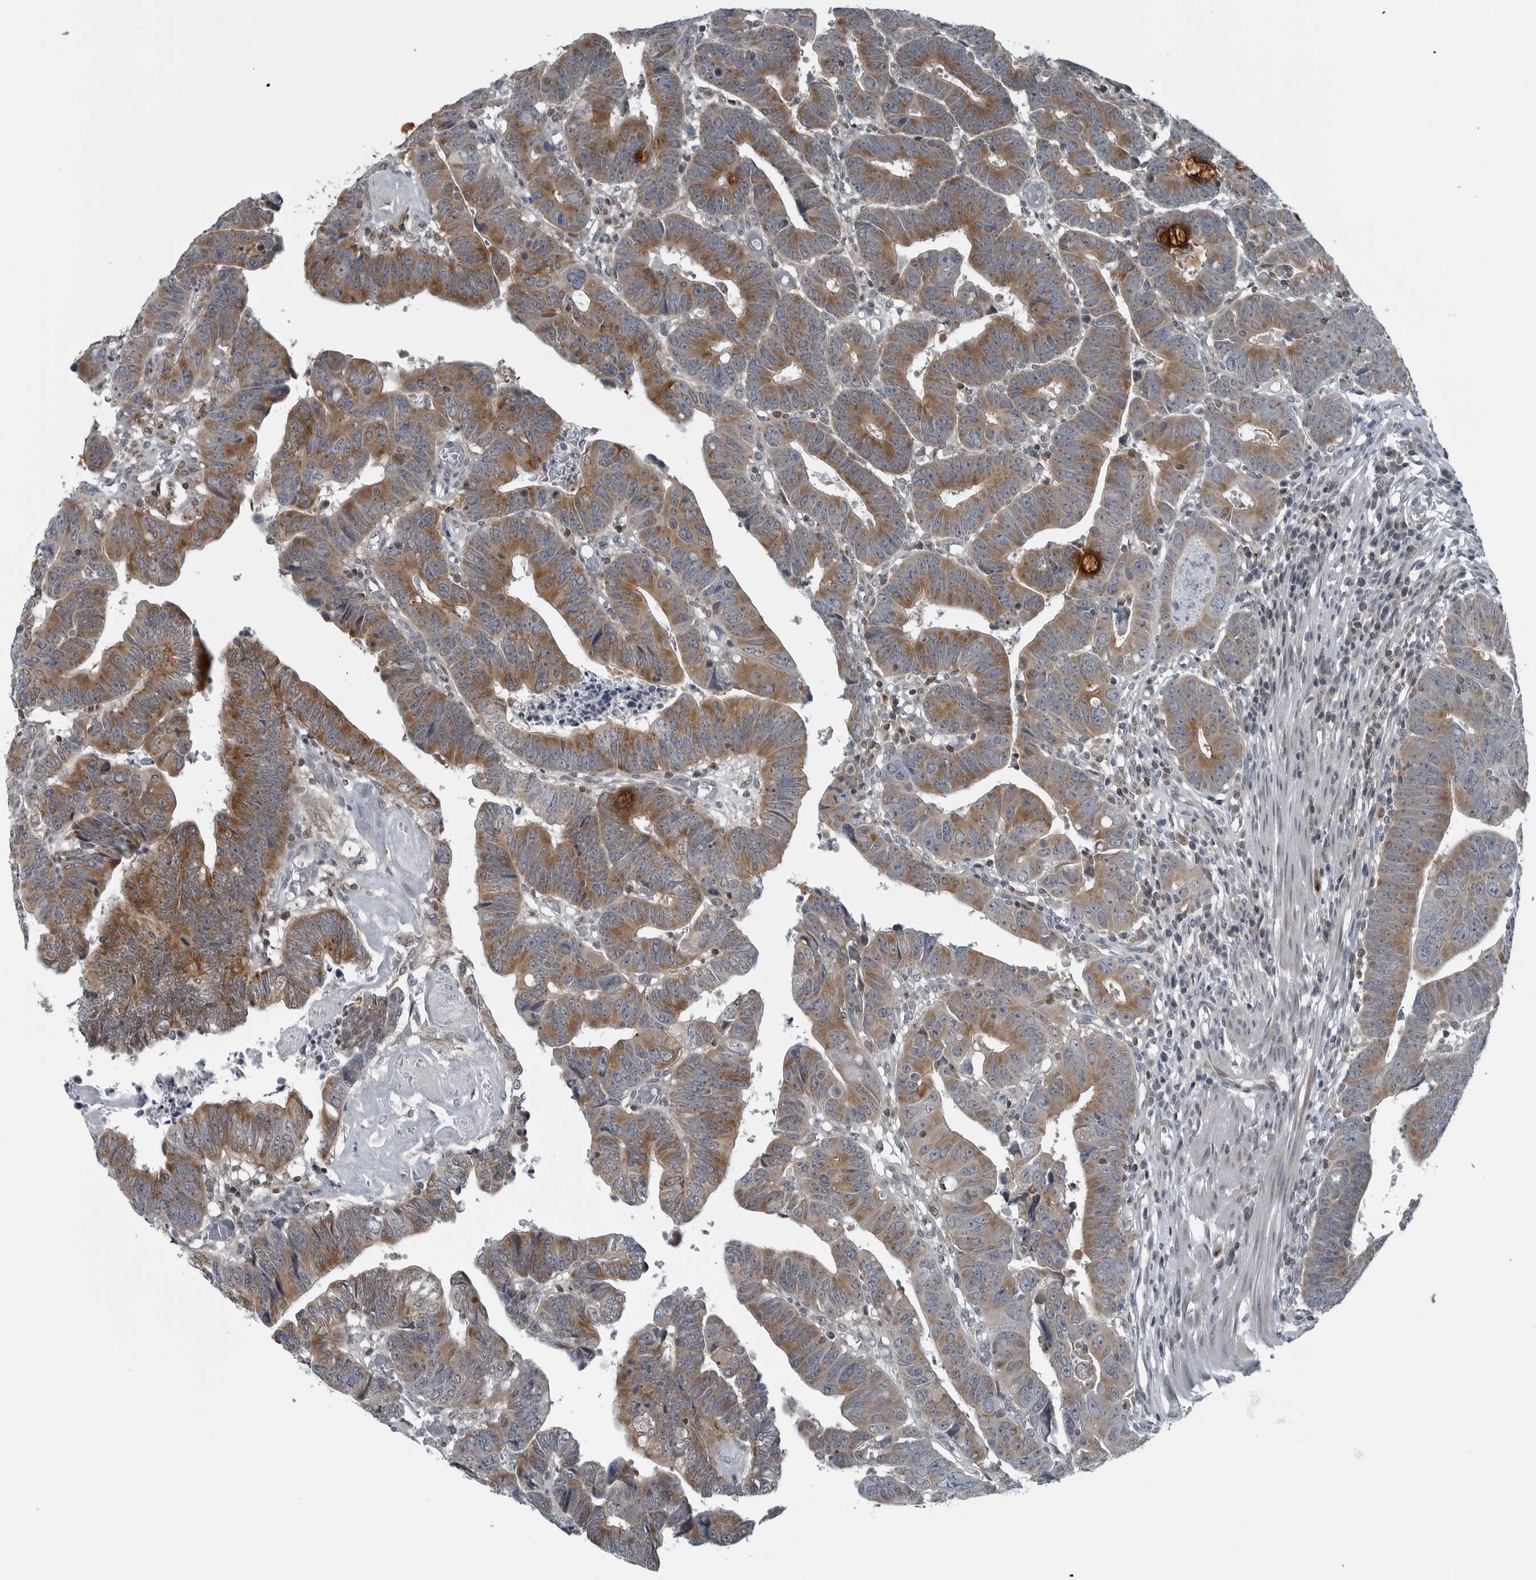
{"staining": {"intensity": "moderate", "quantity": ">75%", "location": "cytoplasmic/membranous"}, "tissue": "colorectal cancer", "cell_type": "Tumor cells", "image_type": "cancer", "snomed": [{"axis": "morphology", "description": "Adenocarcinoma, NOS"}, {"axis": "topography", "description": "Rectum"}], "caption": "Human adenocarcinoma (colorectal) stained with a brown dye displays moderate cytoplasmic/membranous positive positivity in approximately >75% of tumor cells.", "gene": "GAK", "patient": {"sex": "female", "age": 65}}